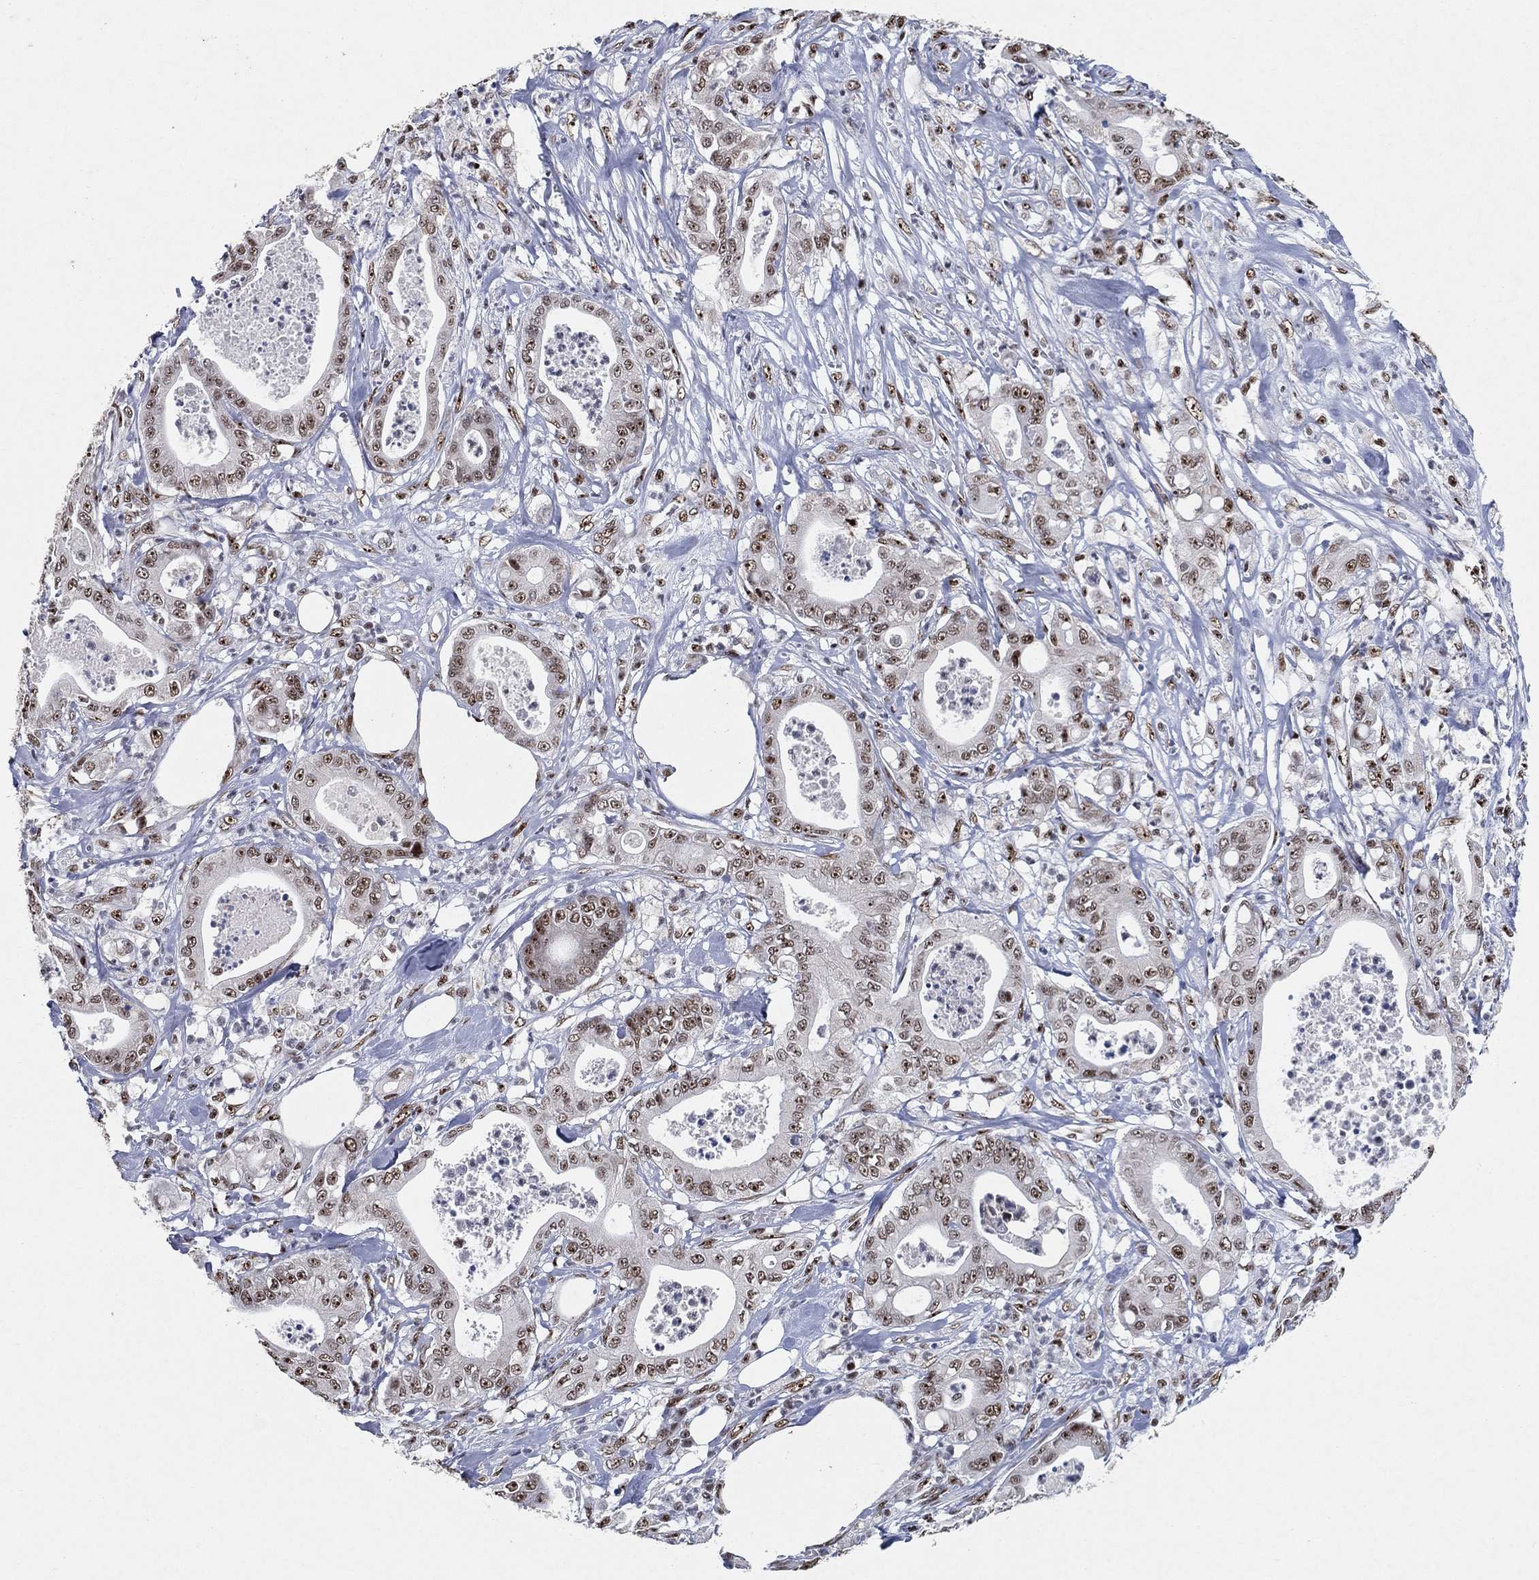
{"staining": {"intensity": "weak", "quantity": ">75%", "location": "nuclear"}, "tissue": "pancreatic cancer", "cell_type": "Tumor cells", "image_type": "cancer", "snomed": [{"axis": "morphology", "description": "Adenocarcinoma, NOS"}, {"axis": "topography", "description": "Pancreas"}], "caption": "Pancreatic adenocarcinoma stained with a protein marker exhibits weak staining in tumor cells.", "gene": "DDX27", "patient": {"sex": "male", "age": 71}}